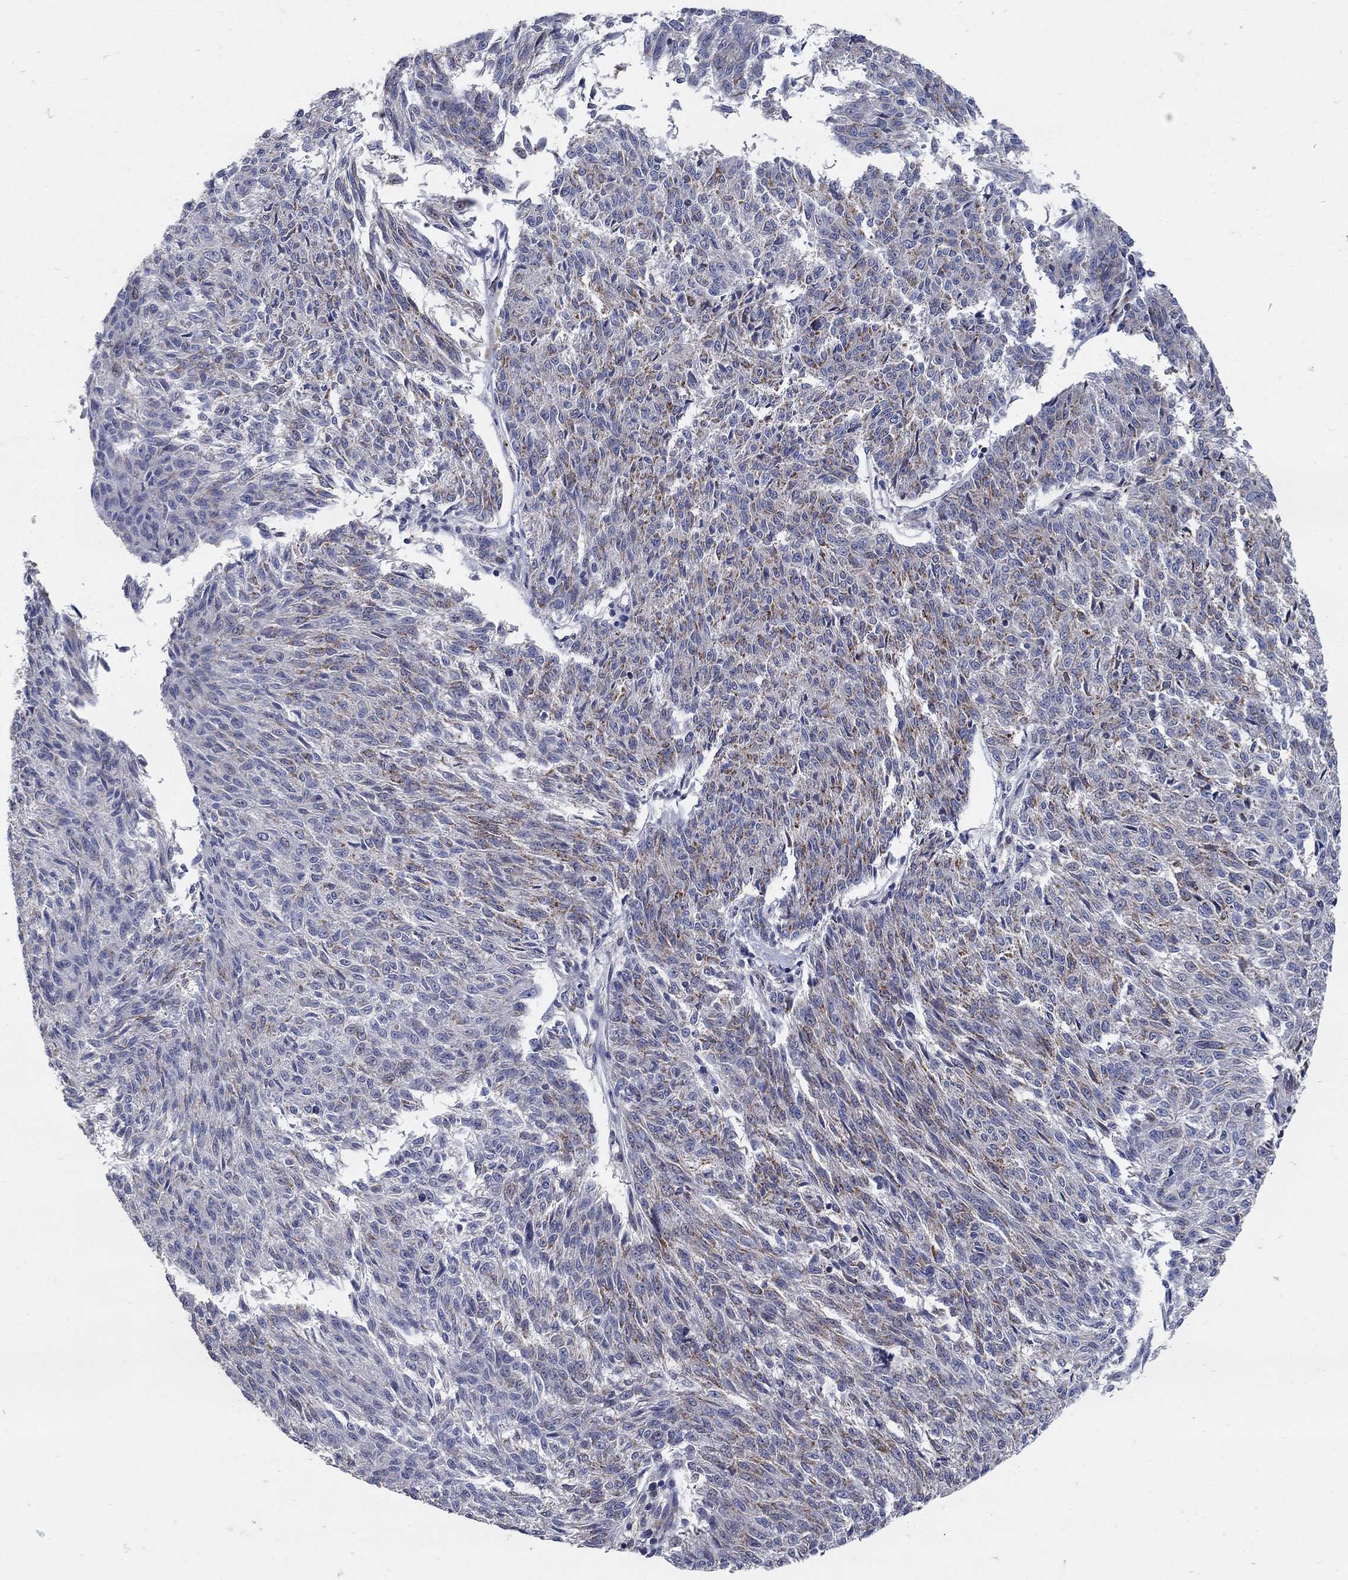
{"staining": {"intensity": "moderate", "quantity": "25%-75%", "location": "cytoplasmic/membranous"}, "tissue": "melanoma", "cell_type": "Tumor cells", "image_type": "cancer", "snomed": [{"axis": "morphology", "description": "Malignant melanoma, NOS"}, {"axis": "topography", "description": "Skin"}], "caption": "This is an image of immunohistochemistry staining of malignant melanoma, which shows moderate expression in the cytoplasmic/membranous of tumor cells.", "gene": "HMX2", "patient": {"sex": "female", "age": 72}}